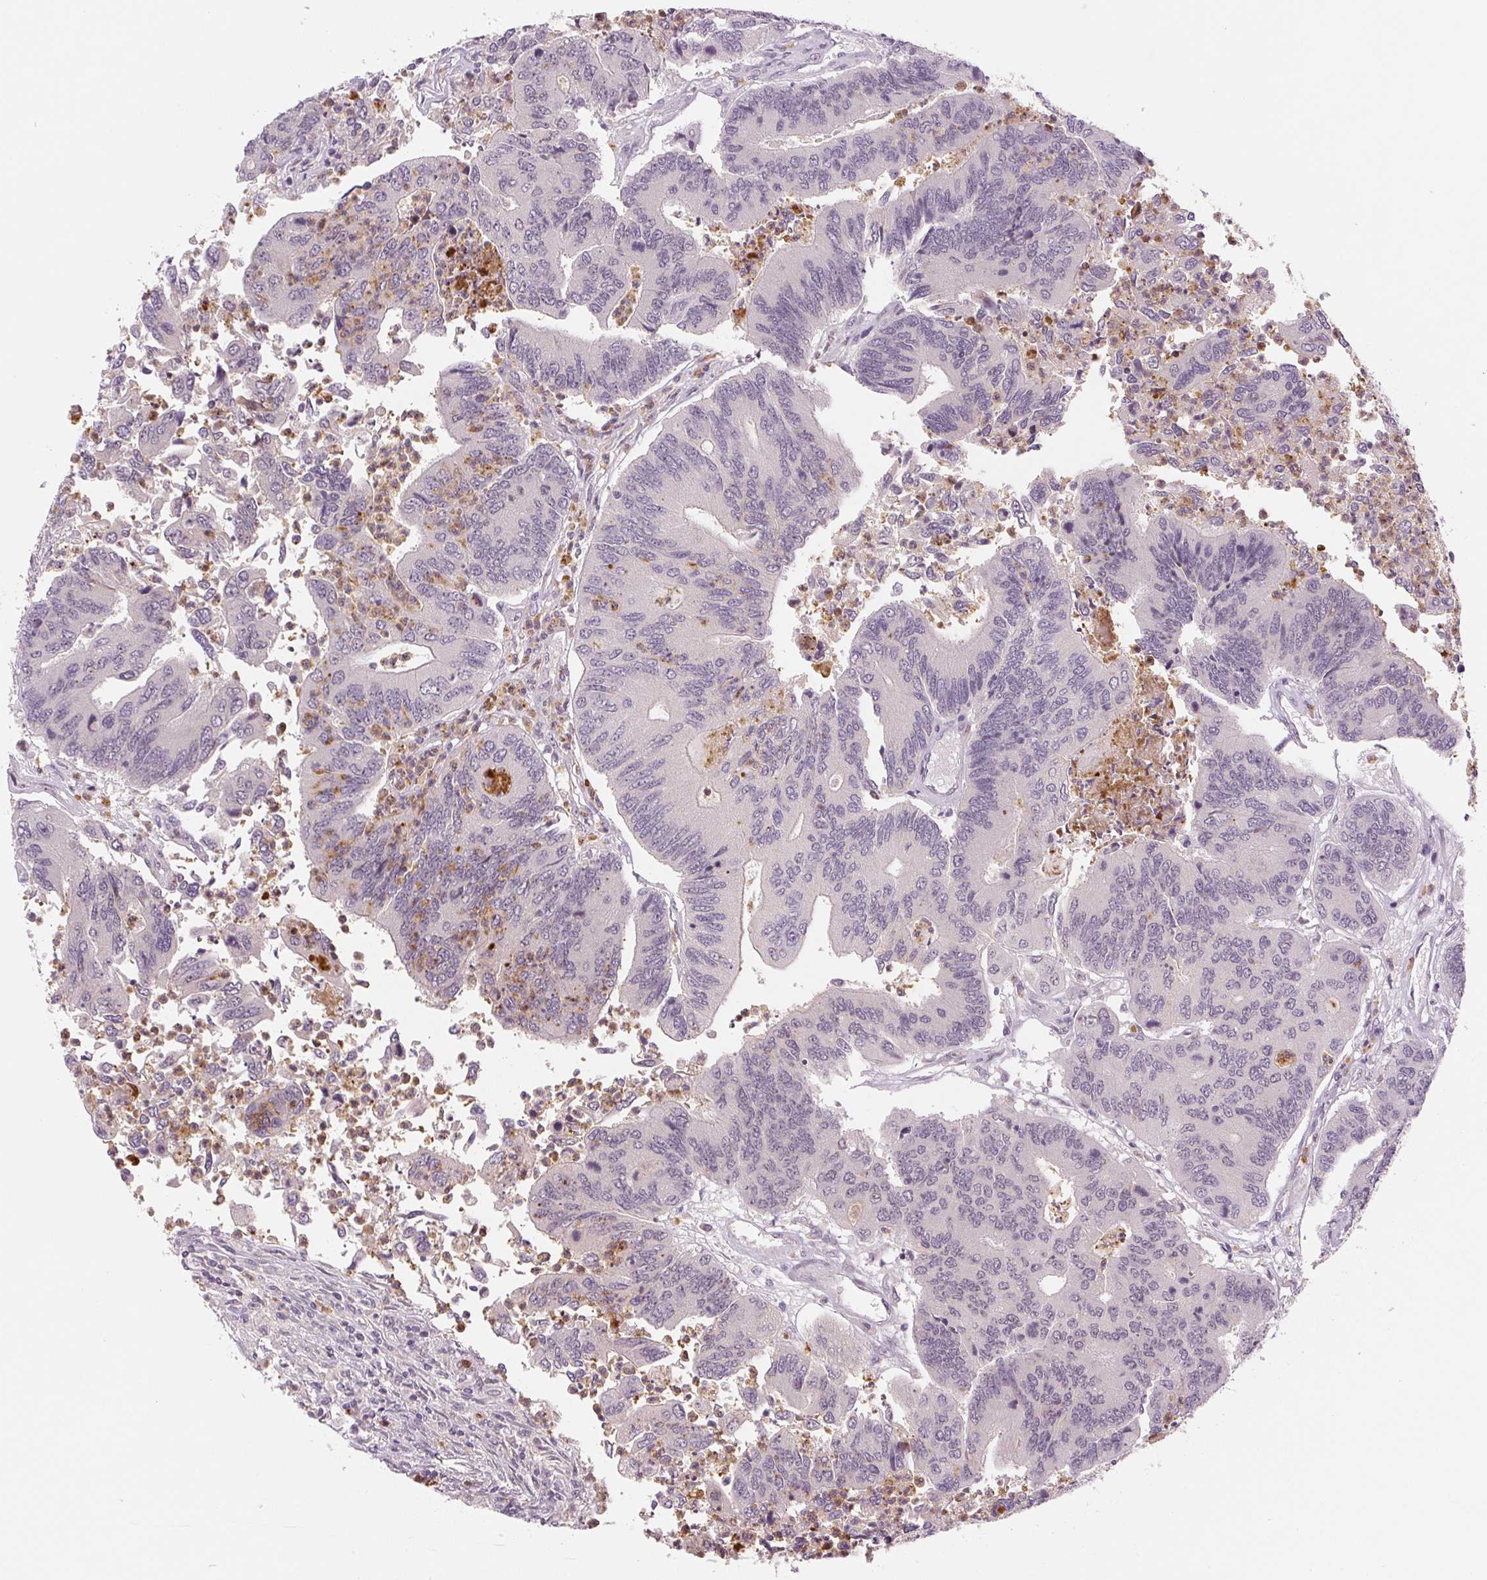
{"staining": {"intensity": "negative", "quantity": "none", "location": "none"}, "tissue": "colorectal cancer", "cell_type": "Tumor cells", "image_type": "cancer", "snomed": [{"axis": "morphology", "description": "Adenocarcinoma, NOS"}, {"axis": "topography", "description": "Colon"}], "caption": "Immunohistochemistry image of neoplastic tissue: colorectal adenocarcinoma stained with DAB exhibits no significant protein positivity in tumor cells. (DAB immunohistochemistry (IHC) with hematoxylin counter stain).", "gene": "SGF29", "patient": {"sex": "female", "age": 67}}